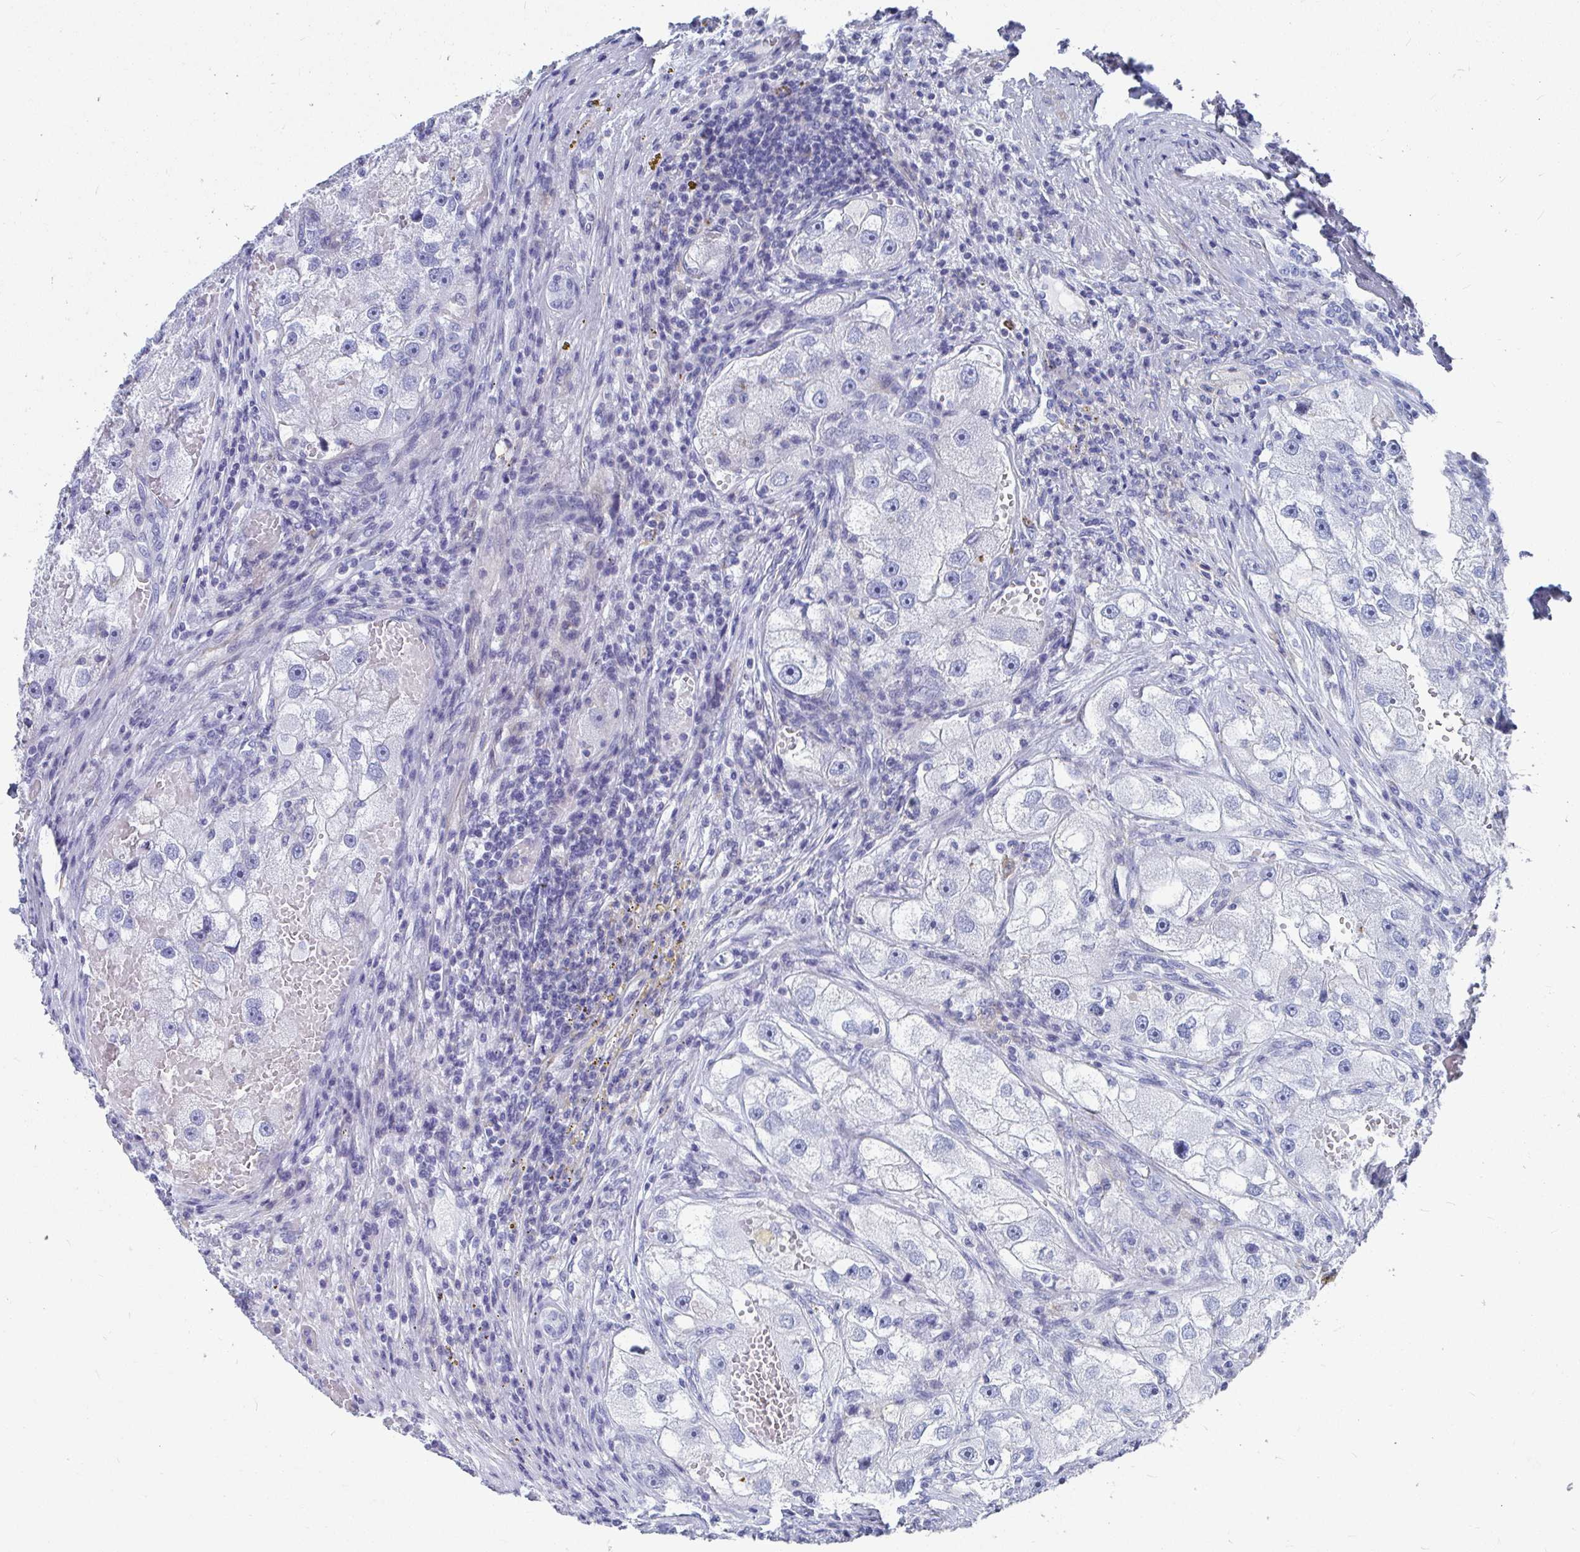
{"staining": {"intensity": "negative", "quantity": "none", "location": "none"}, "tissue": "renal cancer", "cell_type": "Tumor cells", "image_type": "cancer", "snomed": [{"axis": "morphology", "description": "Adenocarcinoma, NOS"}, {"axis": "topography", "description": "Kidney"}], "caption": "Micrograph shows no protein positivity in tumor cells of renal cancer tissue. (DAB (3,3'-diaminobenzidine) IHC visualized using brightfield microscopy, high magnification).", "gene": "ZFP82", "patient": {"sex": "male", "age": 63}}